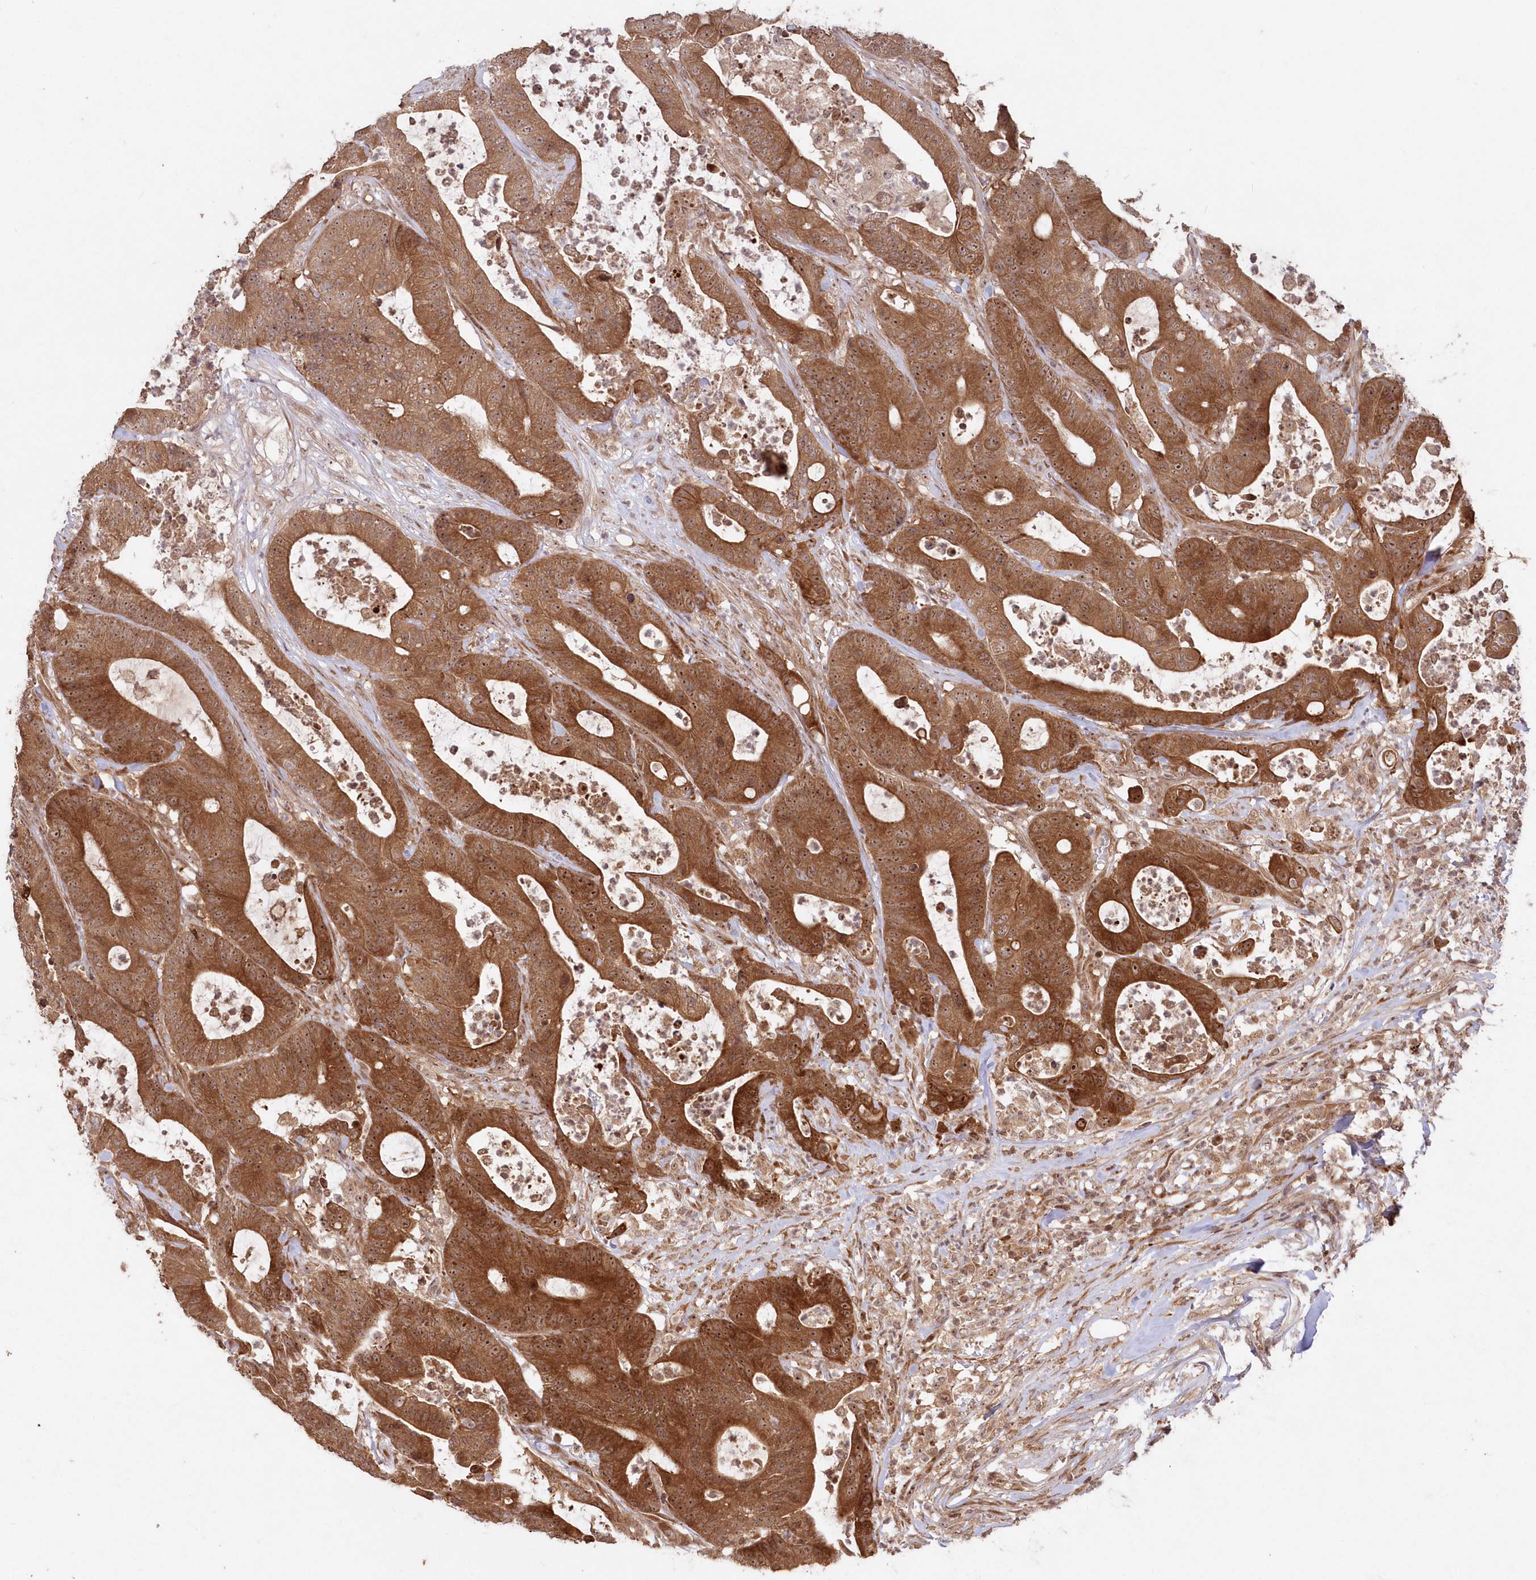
{"staining": {"intensity": "moderate", "quantity": ">75%", "location": "cytoplasmic/membranous"}, "tissue": "colorectal cancer", "cell_type": "Tumor cells", "image_type": "cancer", "snomed": [{"axis": "morphology", "description": "Adenocarcinoma, NOS"}, {"axis": "topography", "description": "Colon"}], "caption": "A micrograph of colorectal cancer stained for a protein demonstrates moderate cytoplasmic/membranous brown staining in tumor cells.", "gene": "SERINC1", "patient": {"sex": "female", "age": 84}}